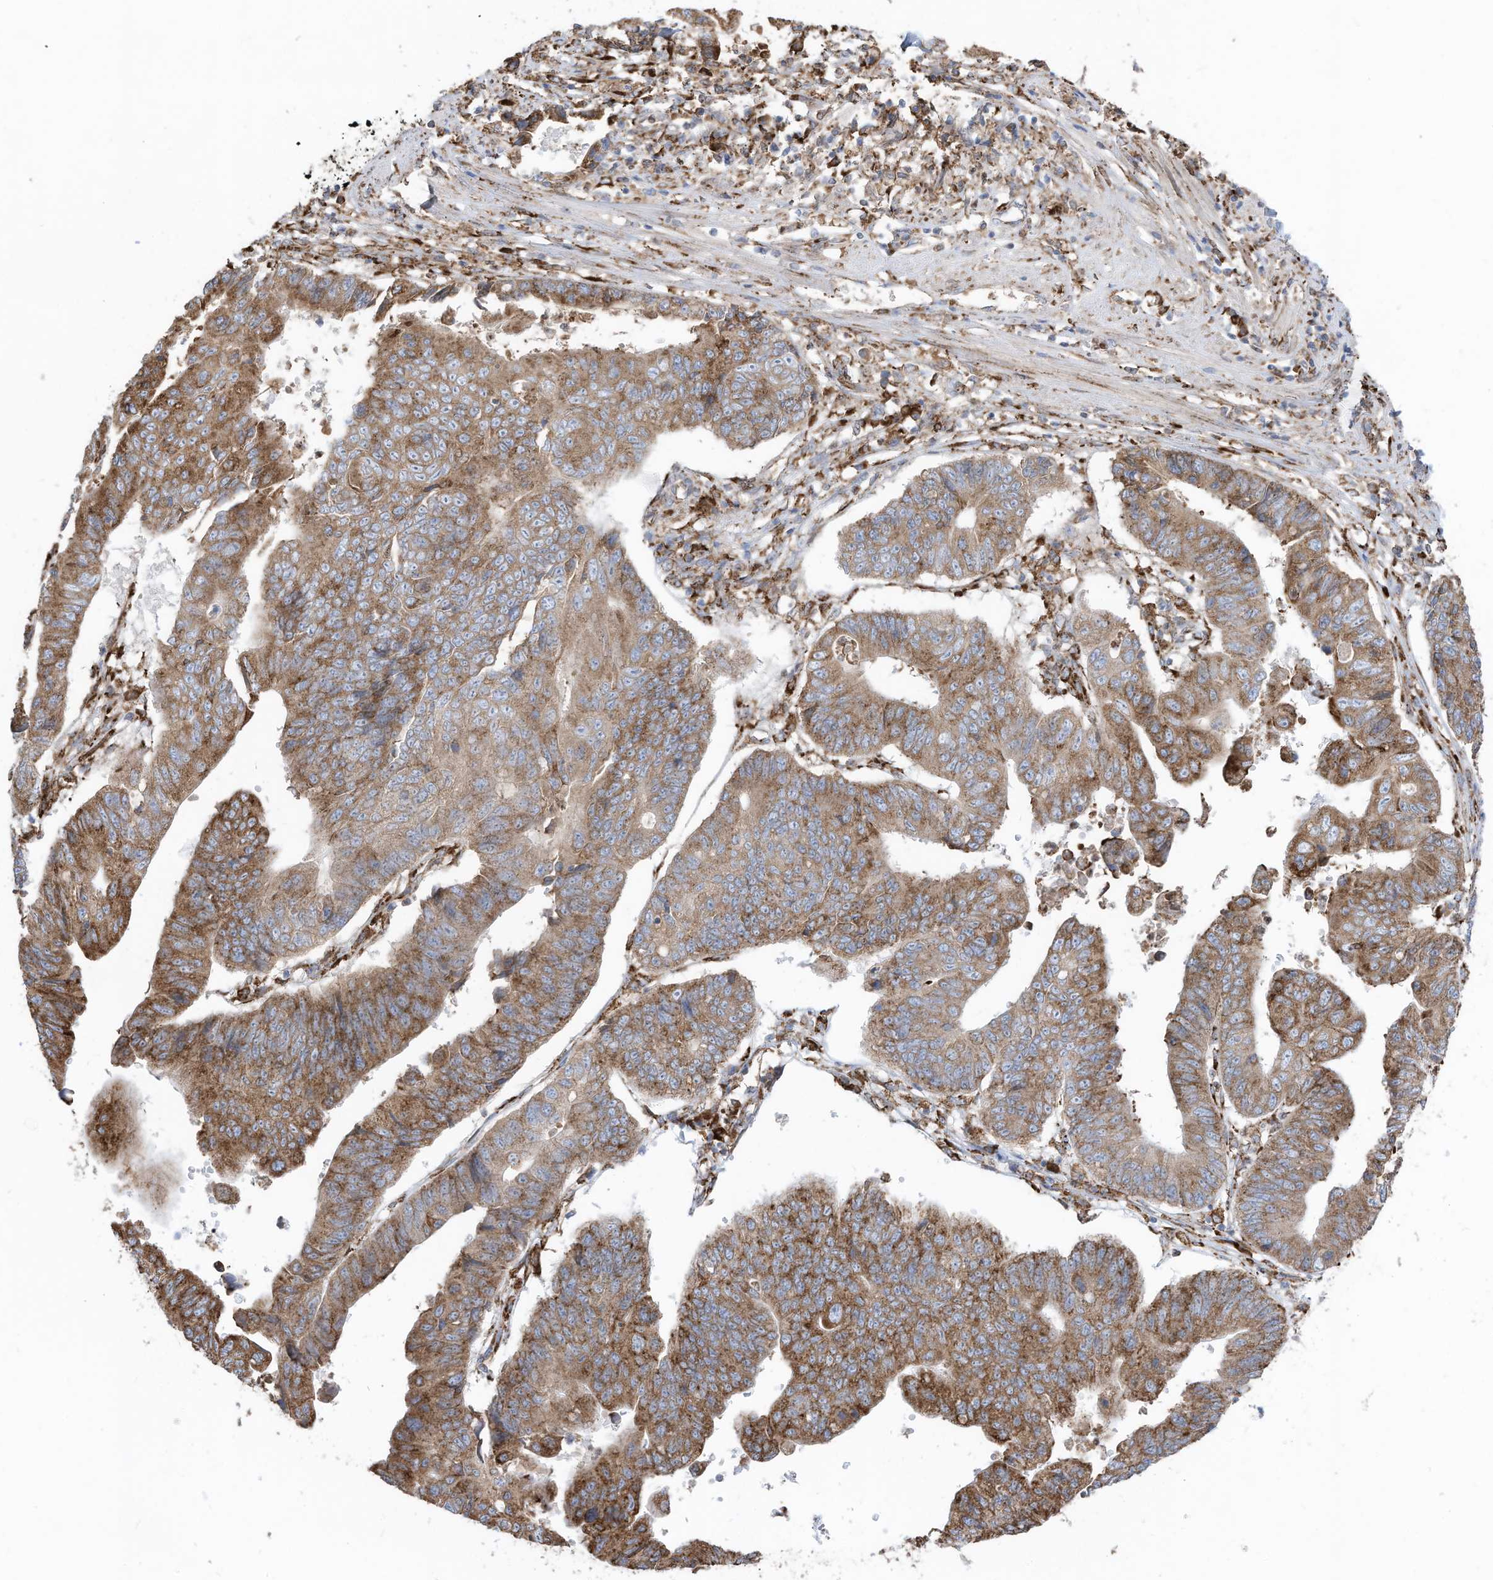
{"staining": {"intensity": "moderate", "quantity": ">75%", "location": "cytoplasmic/membranous"}, "tissue": "stomach cancer", "cell_type": "Tumor cells", "image_type": "cancer", "snomed": [{"axis": "morphology", "description": "Adenocarcinoma, NOS"}, {"axis": "topography", "description": "Stomach"}], "caption": "A photomicrograph of human adenocarcinoma (stomach) stained for a protein demonstrates moderate cytoplasmic/membranous brown staining in tumor cells. Immunohistochemistry stains the protein of interest in brown and the nuclei are stained blue.", "gene": "ZNF354C", "patient": {"sex": "male", "age": 59}}